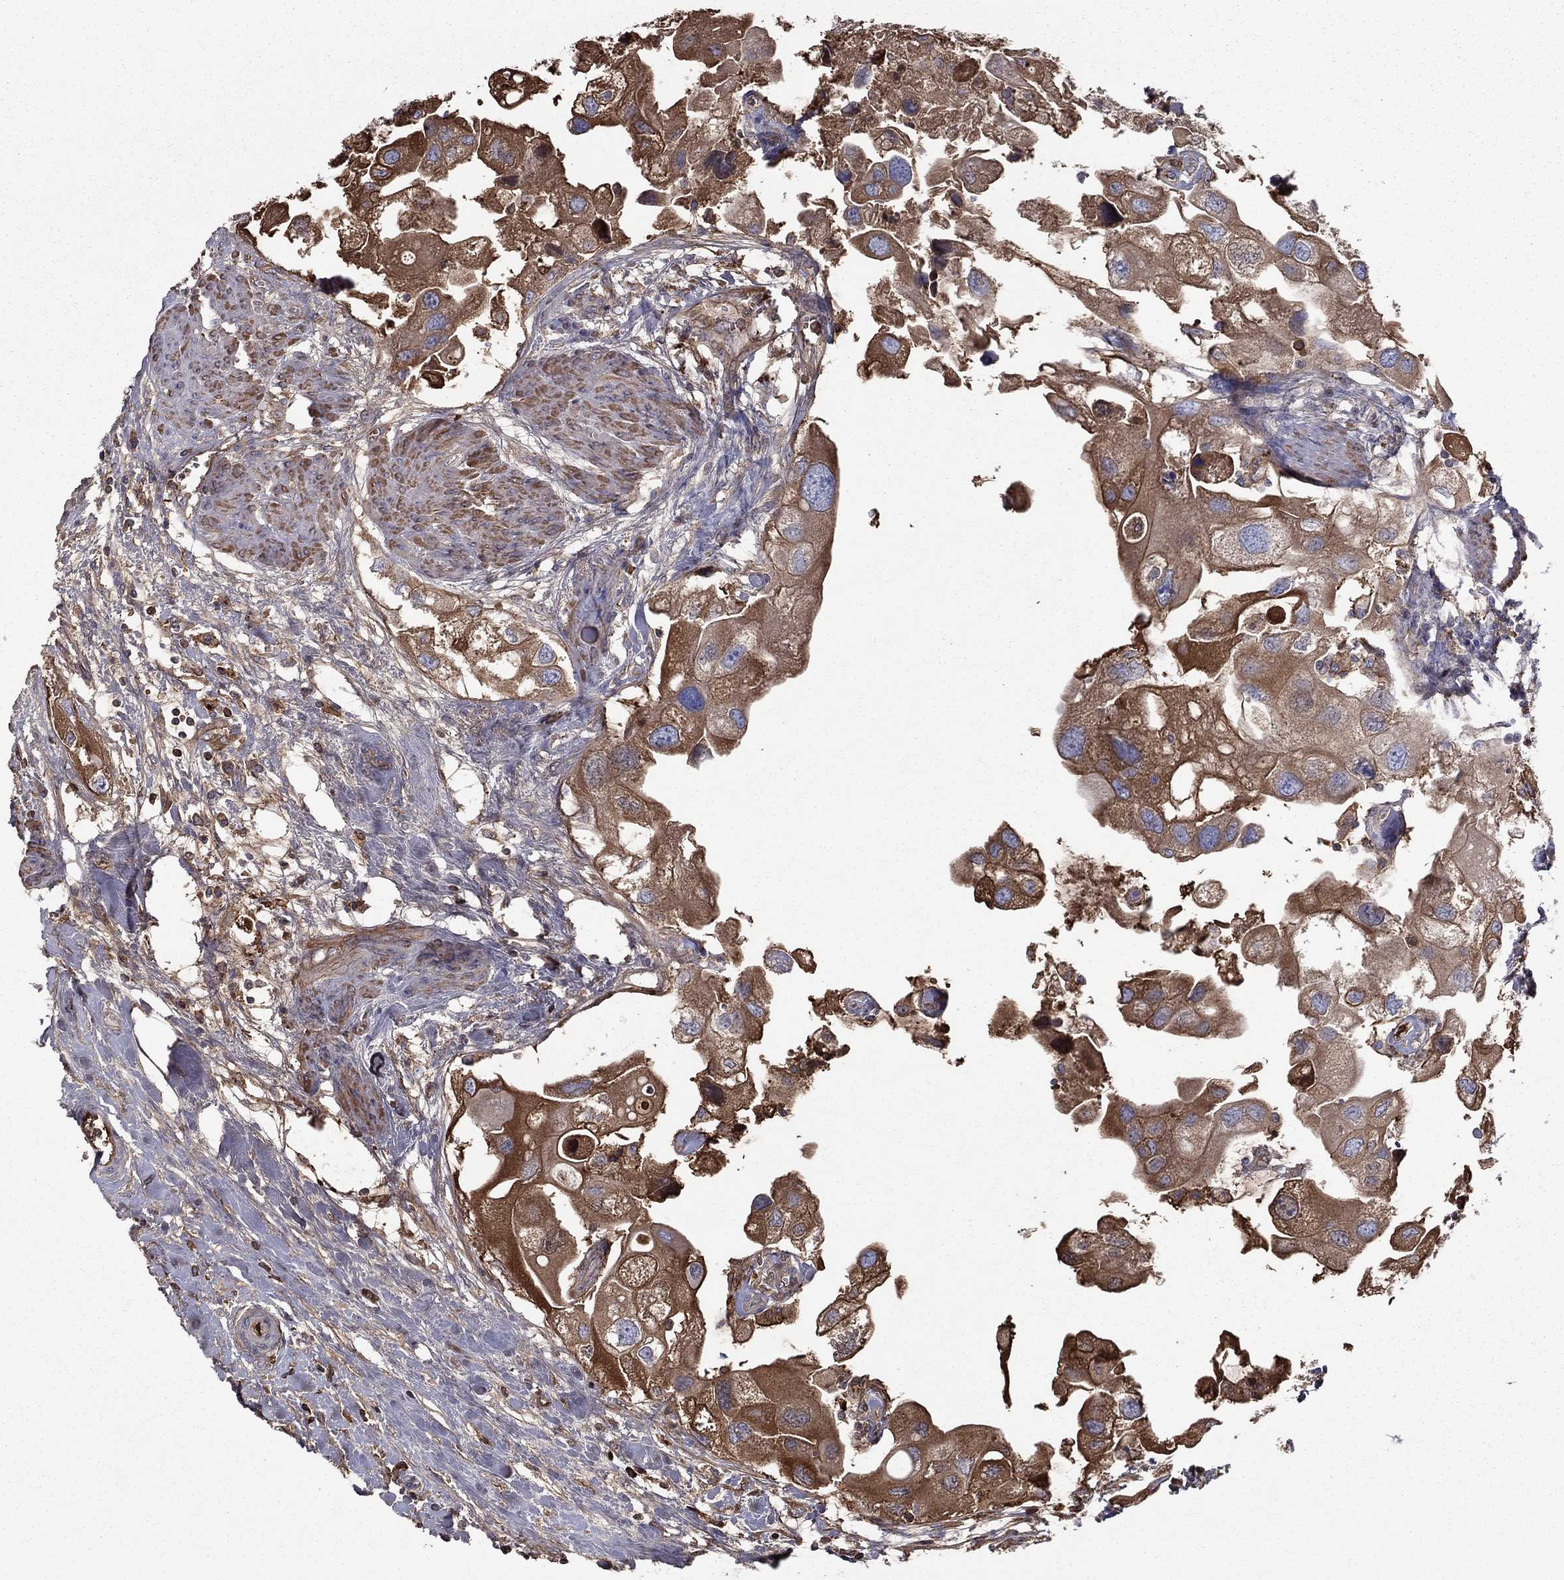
{"staining": {"intensity": "strong", "quantity": "25%-75%", "location": "cytoplasmic/membranous"}, "tissue": "urothelial cancer", "cell_type": "Tumor cells", "image_type": "cancer", "snomed": [{"axis": "morphology", "description": "Urothelial carcinoma, High grade"}, {"axis": "topography", "description": "Urinary bladder"}], "caption": "A high-resolution image shows IHC staining of urothelial cancer, which exhibits strong cytoplasmic/membranous positivity in about 25%-75% of tumor cells.", "gene": "HPX", "patient": {"sex": "male", "age": 59}}